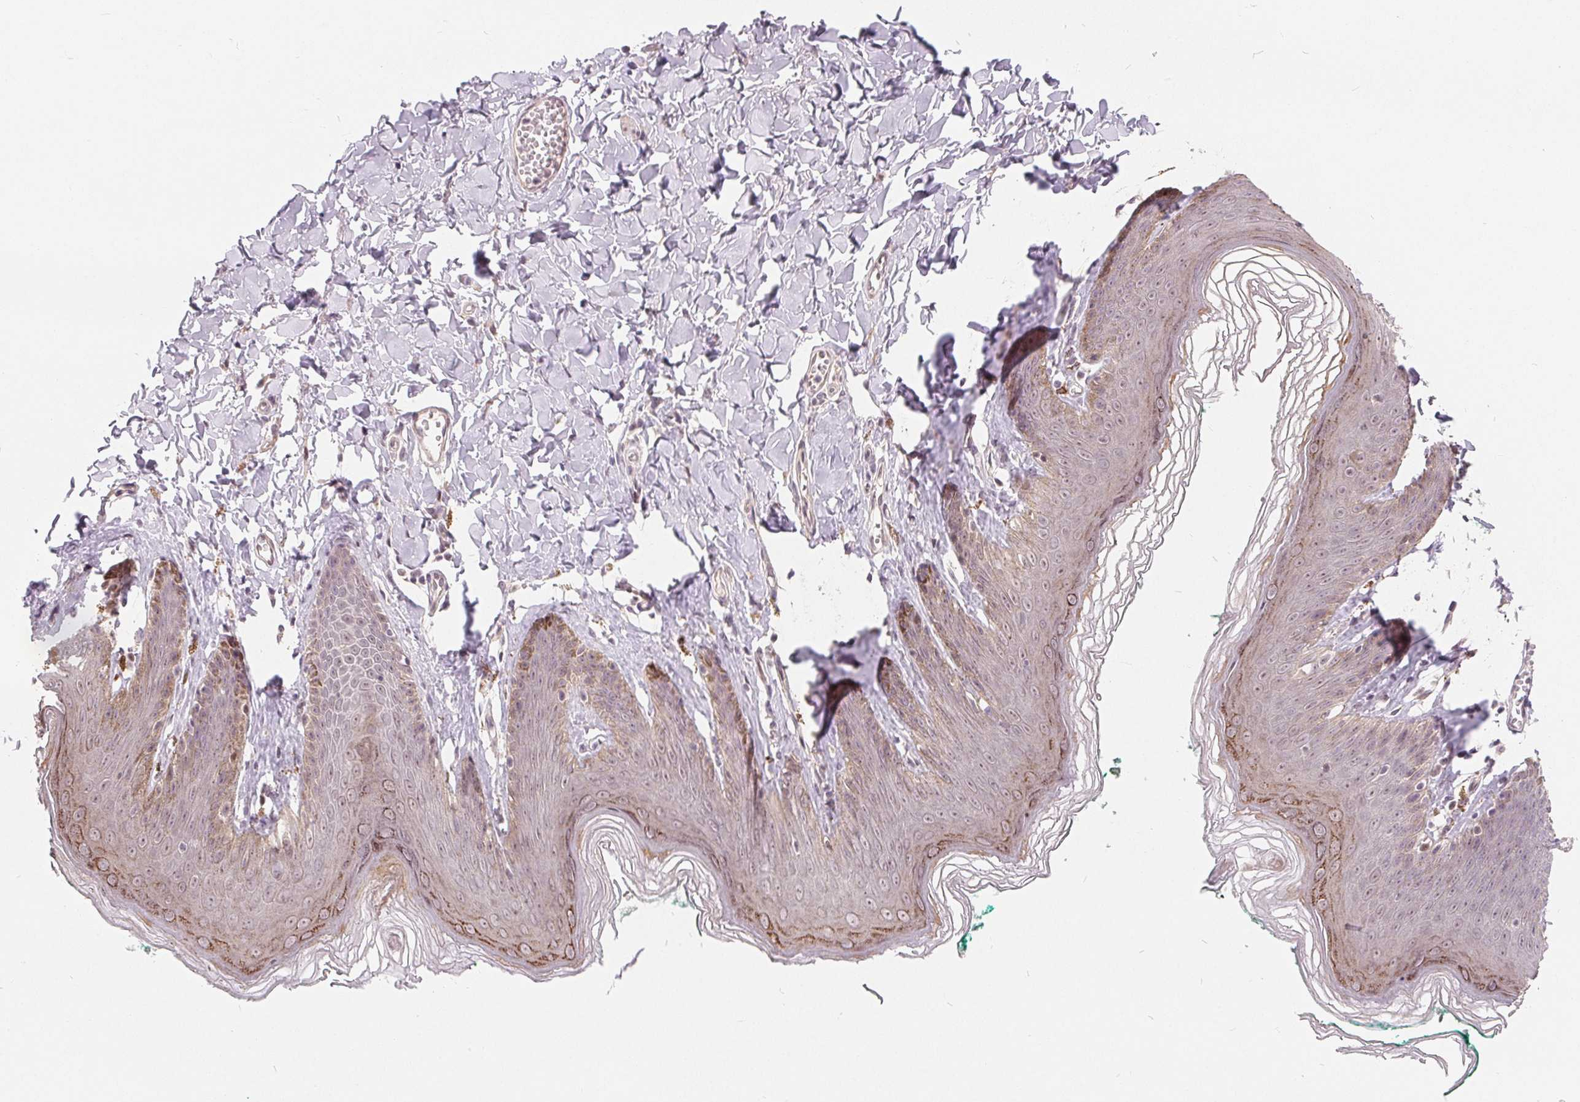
{"staining": {"intensity": "moderate", "quantity": "25%-75%", "location": "cytoplasmic/membranous,nuclear"}, "tissue": "skin", "cell_type": "Epidermal cells", "image_type": "normal", "snomed": [{"axis": "morphology", "description": "Normal tissue, NOS"}, {"axis": "topography", "description": "Vulva"}, {"axis": "topography", "description": "Peripheral nerve tissue"}], "caption": "This histopathology image displays immunohistochemistry staining of normal skin, with medium moderate cytoplasmic/membranous,nuclear staining in approximately 25%-75% of epidermal cells.", "gene": "NRG2", "patient": {"sex": "female", "age": 66}}